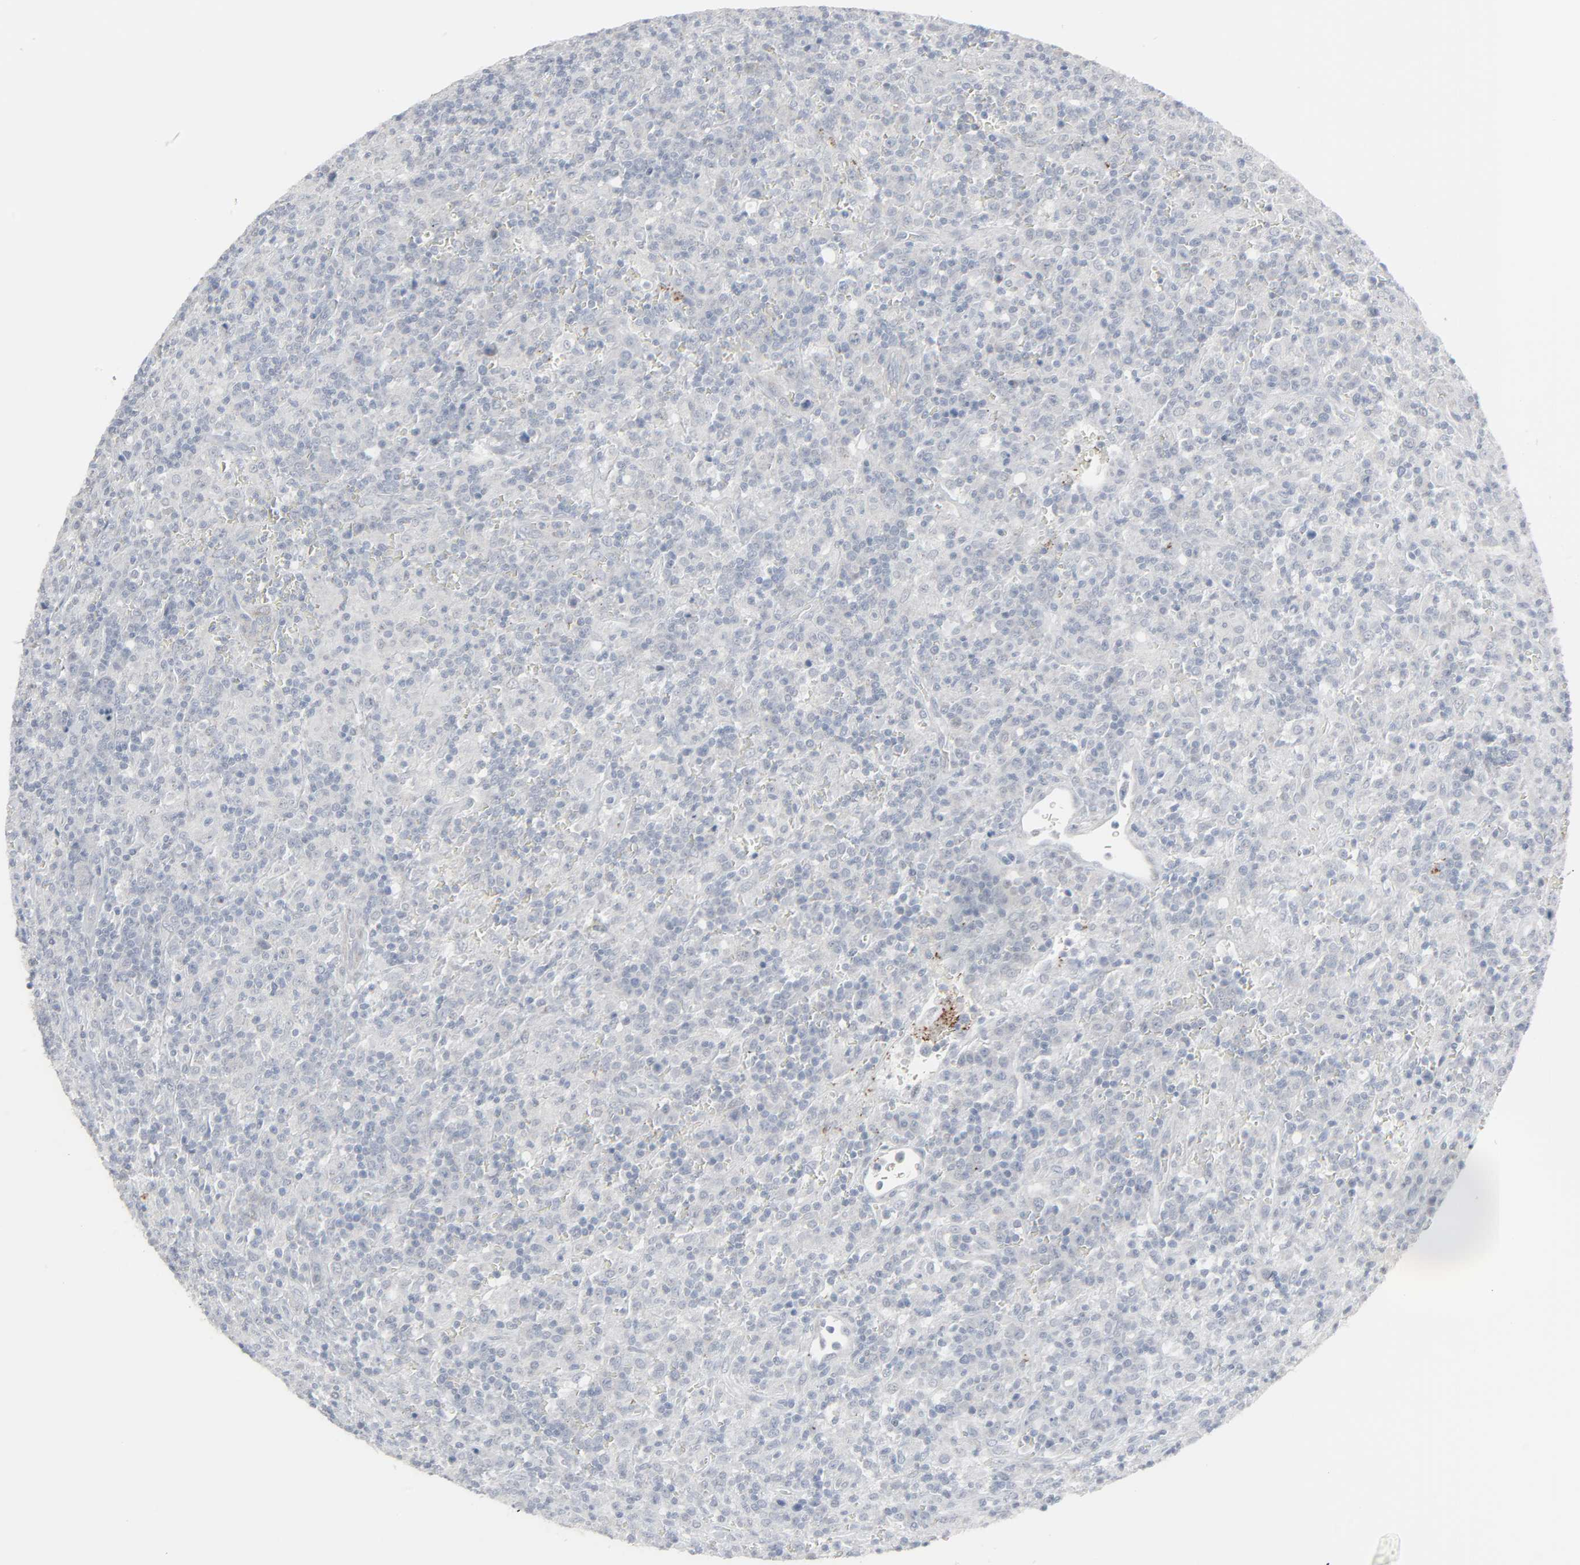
{"staining": {"intensity": "negative", "quantity": "none", "location": "none"}, "tissue": "lymphoma", "cell_type": "Tumor cells", "image_type": "cancer", "snomed": [{"axis": "morphology", "description": "Hodgkin's disease, NOS"}, {"axis": "topography", "description": "Lymph node"}], "caption": "An immunohistochemistry (IHC) image of lymphoma is shown. There is no staining in tumor cells of lymphoma.", "gene": "NEUROD1", "patient": {"sex": "male", "age": 65}}